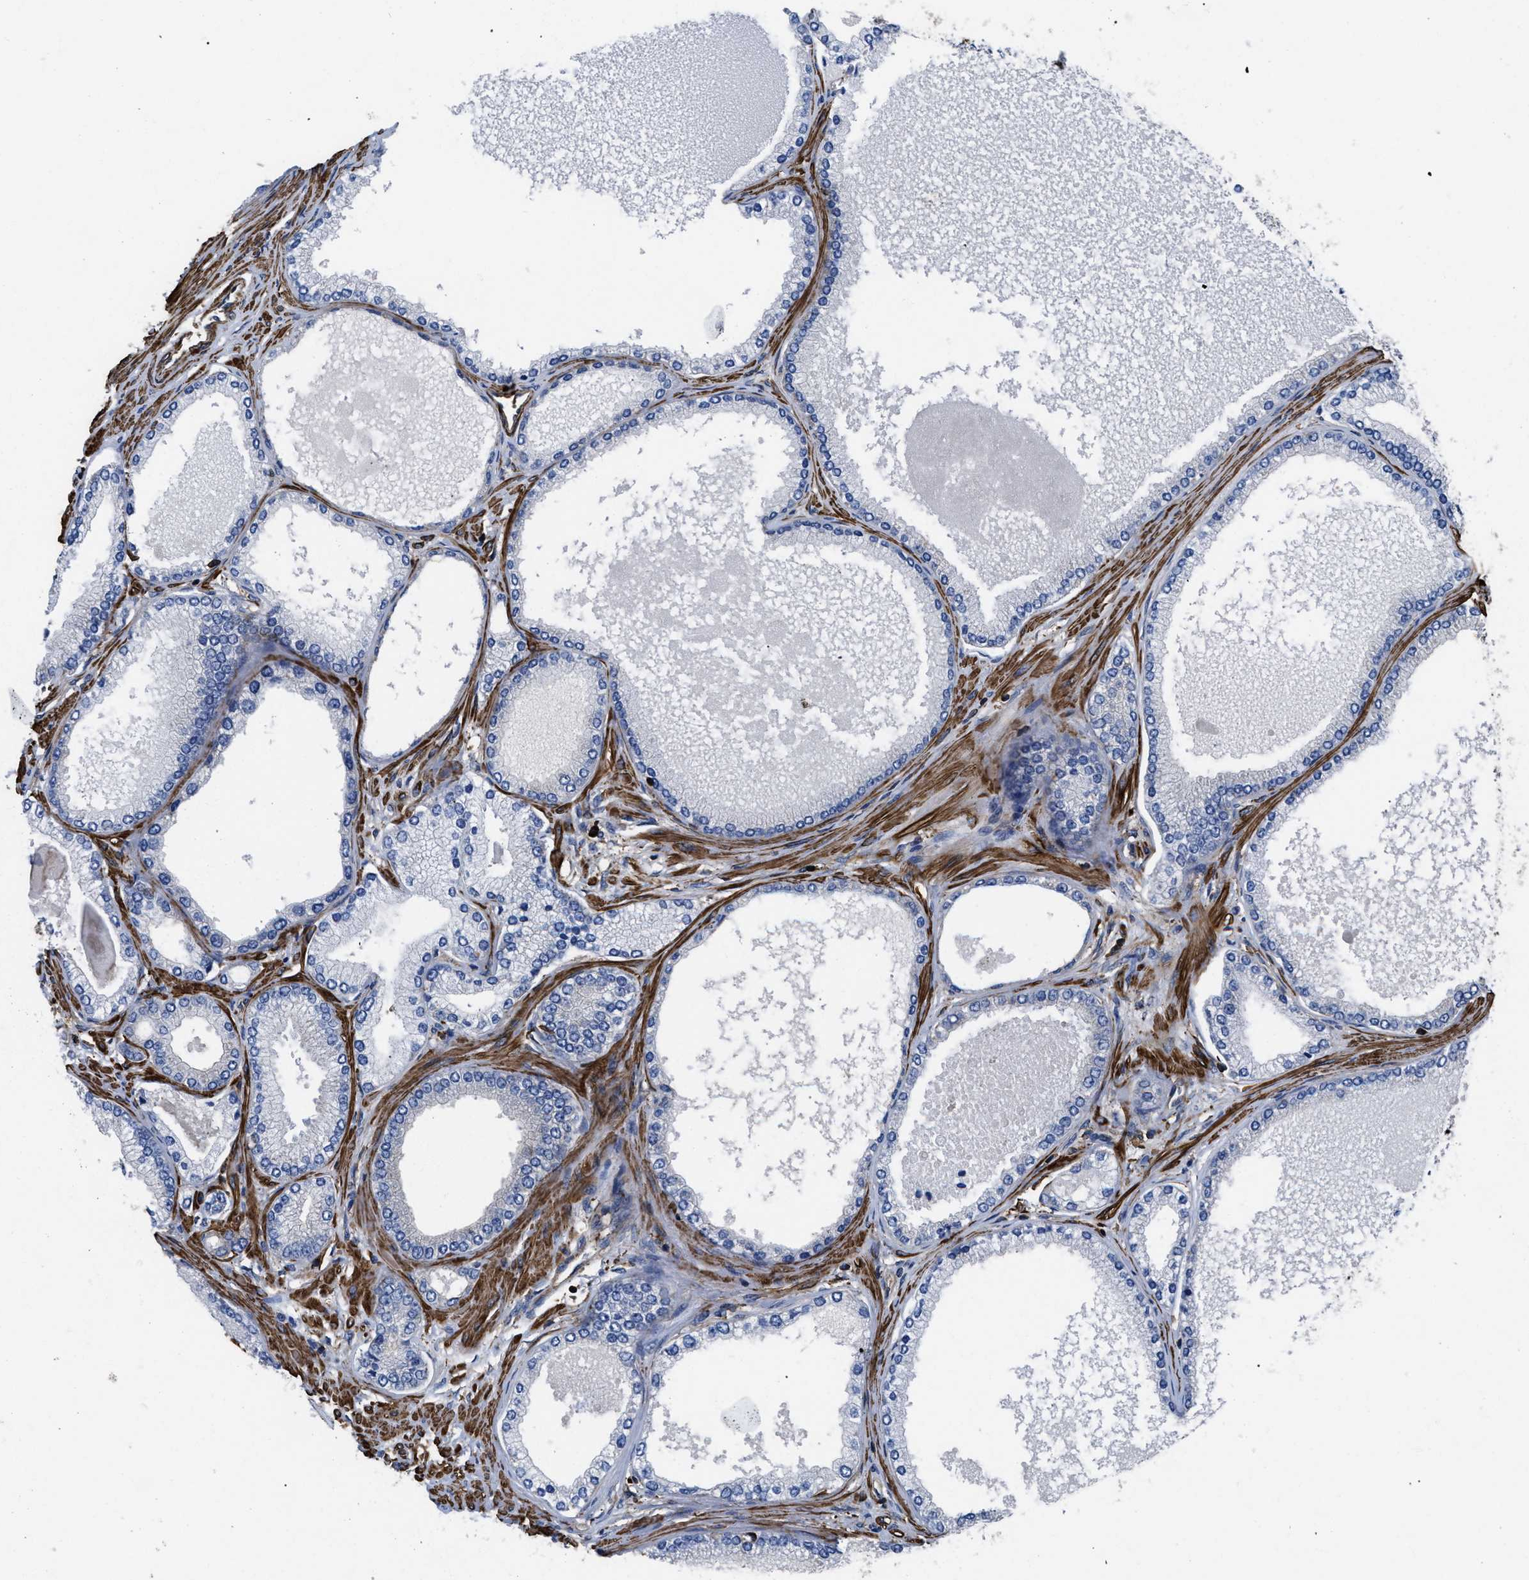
{"staining": {"intensity": "negative", "quantity": "none", "location": "none"}, "tissue": "prostate cancer", "cell_type": "Tumor cells", "image_type": "cancer", "snomed": [{"axis": "morphology", "description": "Adenocarcinoma, High grade"}, {"axis": "topography", "description": "Prostate"}], "caption": "IHC of human prostate adenocarcinoma (high-grade) reveals no staining in tumor cells. The staining is performed using DAB brown chromogen with nuclei counter-stained in using hematoxylin.", "gene": "SCUBE2", "patient": {"sex": "male", "age": 61}}